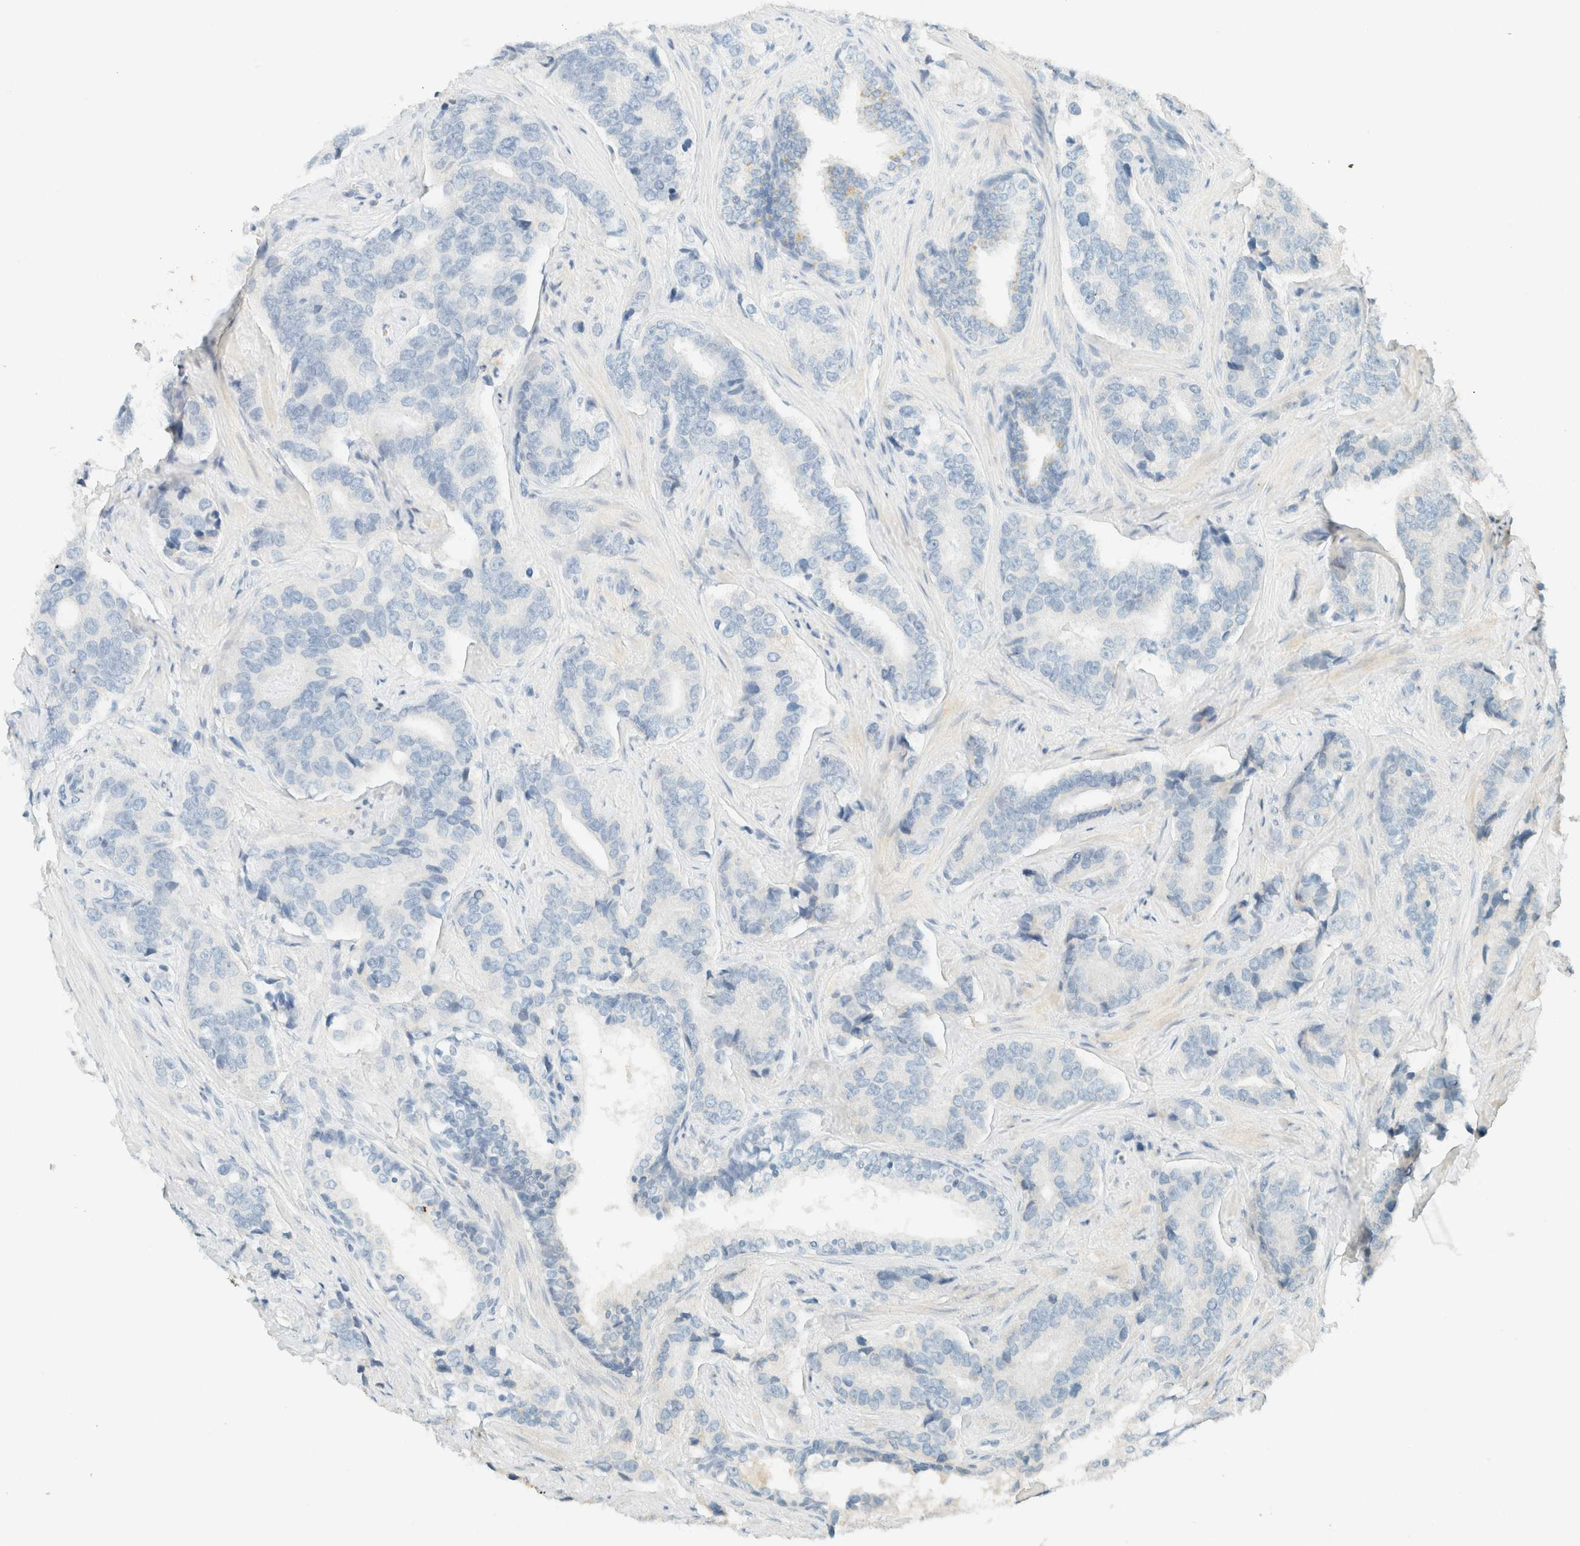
{"staining": {"intensity": "negative", "quantity": "none", "location": "none"}, "tissue": "prostate cancer", "cell_type": "Tumor cells", "image_type": "cancer", "snomed": [{"axis": "morphology", "description": "Adenocarcinoma, High grade"}, {"axis": "topography", "description": "Prostate"}], "caption": "Prostate cancer stained for a protein using immunohistochemistry displays no positivity tumor cells.", "gene": "GPA33", "patient": {"sex": "male", "age": 60}}